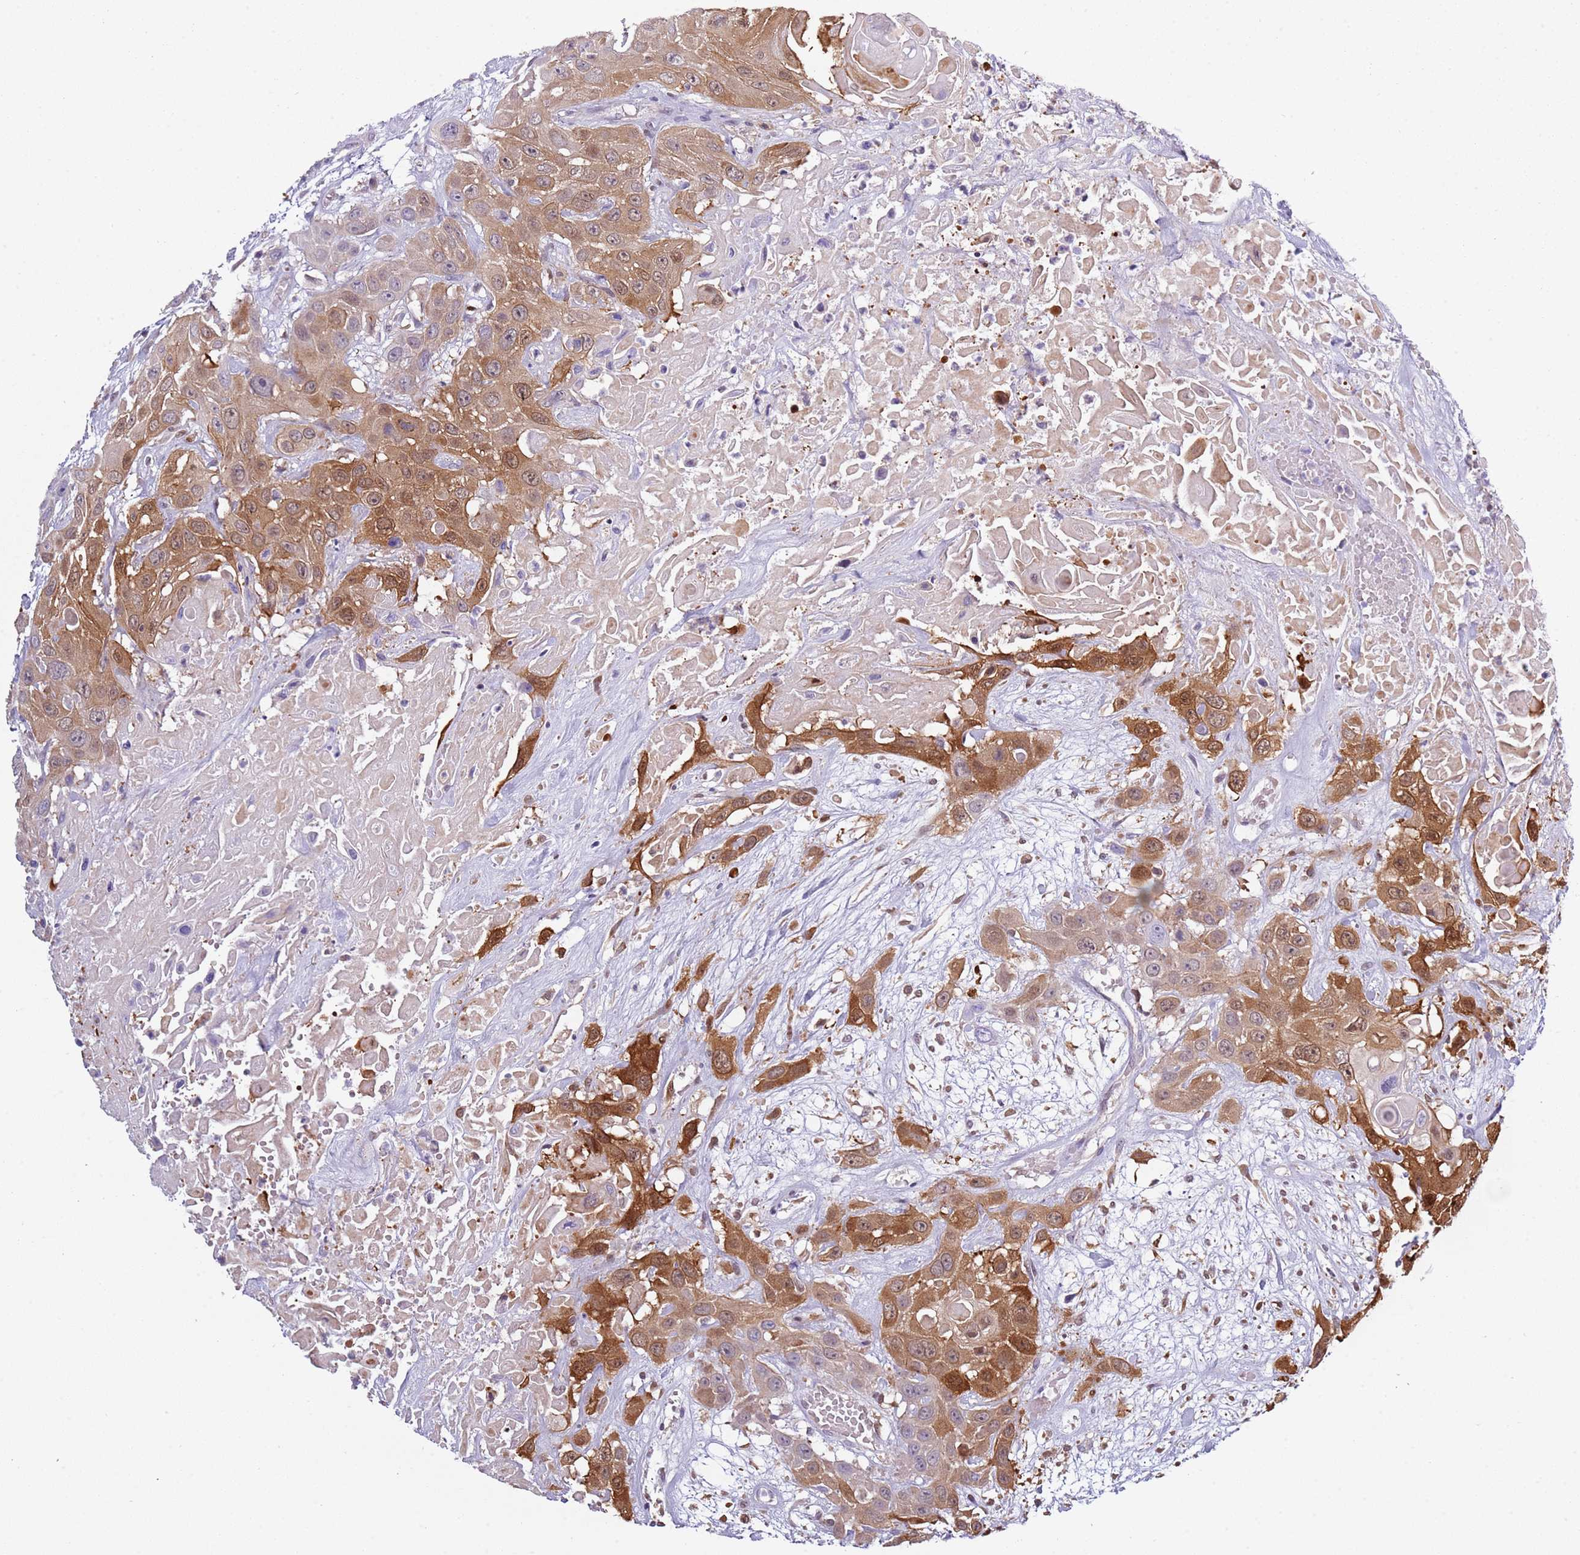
{"staining": {"intensity": "moderate", "quantity": ">75%", "location": "cytoplasmic/membranous"}, "tissue": "head and neck cancer", "cell_type": "Tumor cells", "image_type": "cancer", "snomed": [{"axis": "morphology", "description": "Squamous cell carcinoma, NOS"}, {"axis": "topography", "description": "Head-Neck"}], "caption": "An immunohistochemistry photomicrograph of tumor tissue is shown. Protein staining in brown highlights moderate cytoplasmic/membranous positivity in head and neck squamous cell carcinoma within tumor cells.", "gene": "NBPF6", "patient": {"sex": "male", "age": 81}}